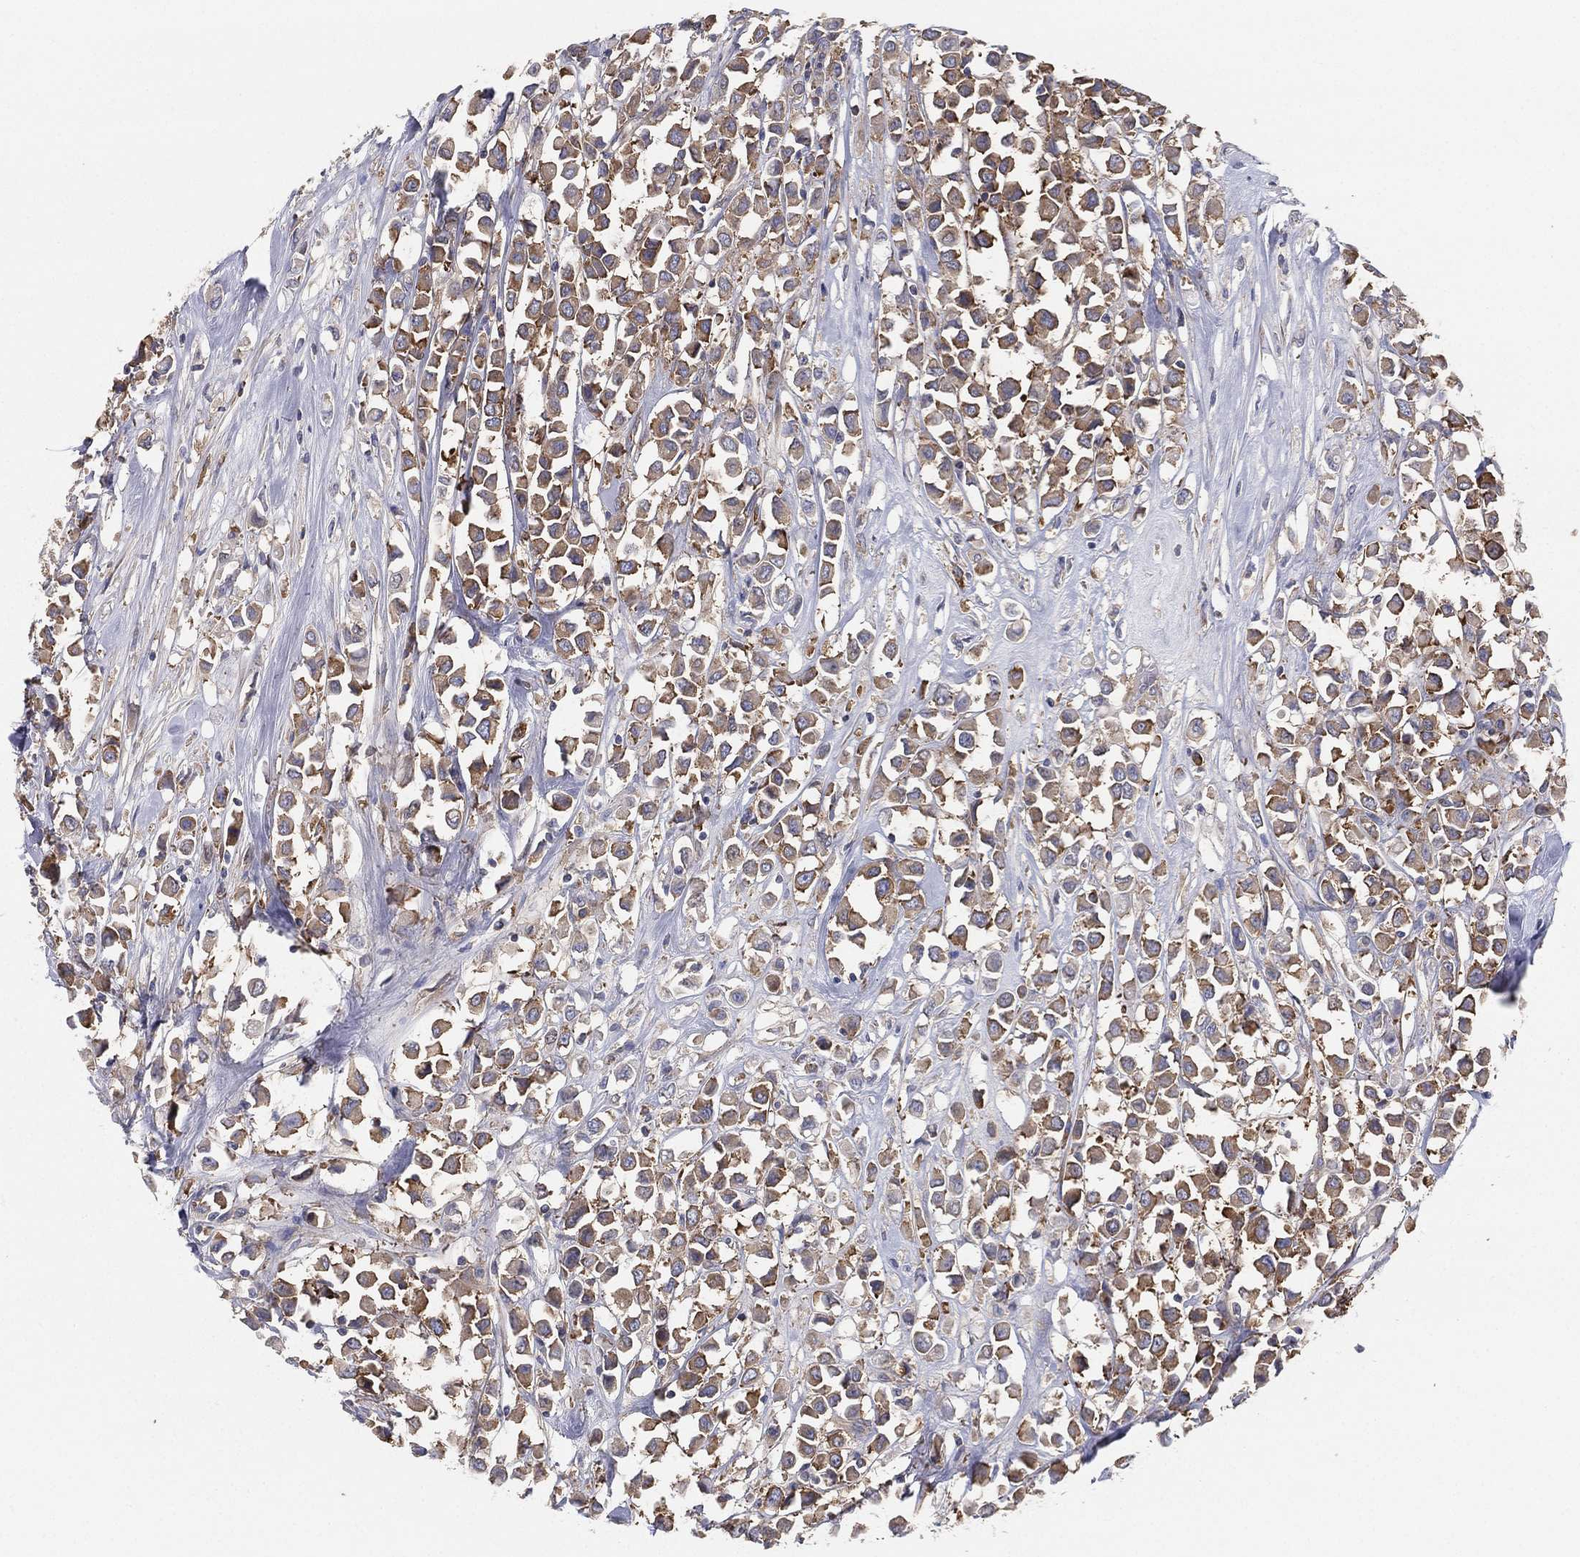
{"staining": {"intensity": "moderate", "quantity": "25%-75%", "location": "cytoplasmic/membranous"}, "tissue": "breast cancer", "cell_type": "Tumor cells", "image_type": "cancer", "snomed": [{"axis": "morphology", "description": "Duct carcinoma"}, {"axis": "topography", "description": "Breast"}], "caption": "This histopathology image displays immunohistochemistry staining of human breast invasive ductal carcinoma, with medium moderate cytoplasmic/membranous expression in about 25%-75% of tumor cells.", "gene": "FARSA", "patient": {"sex": "female", "age": 61}}